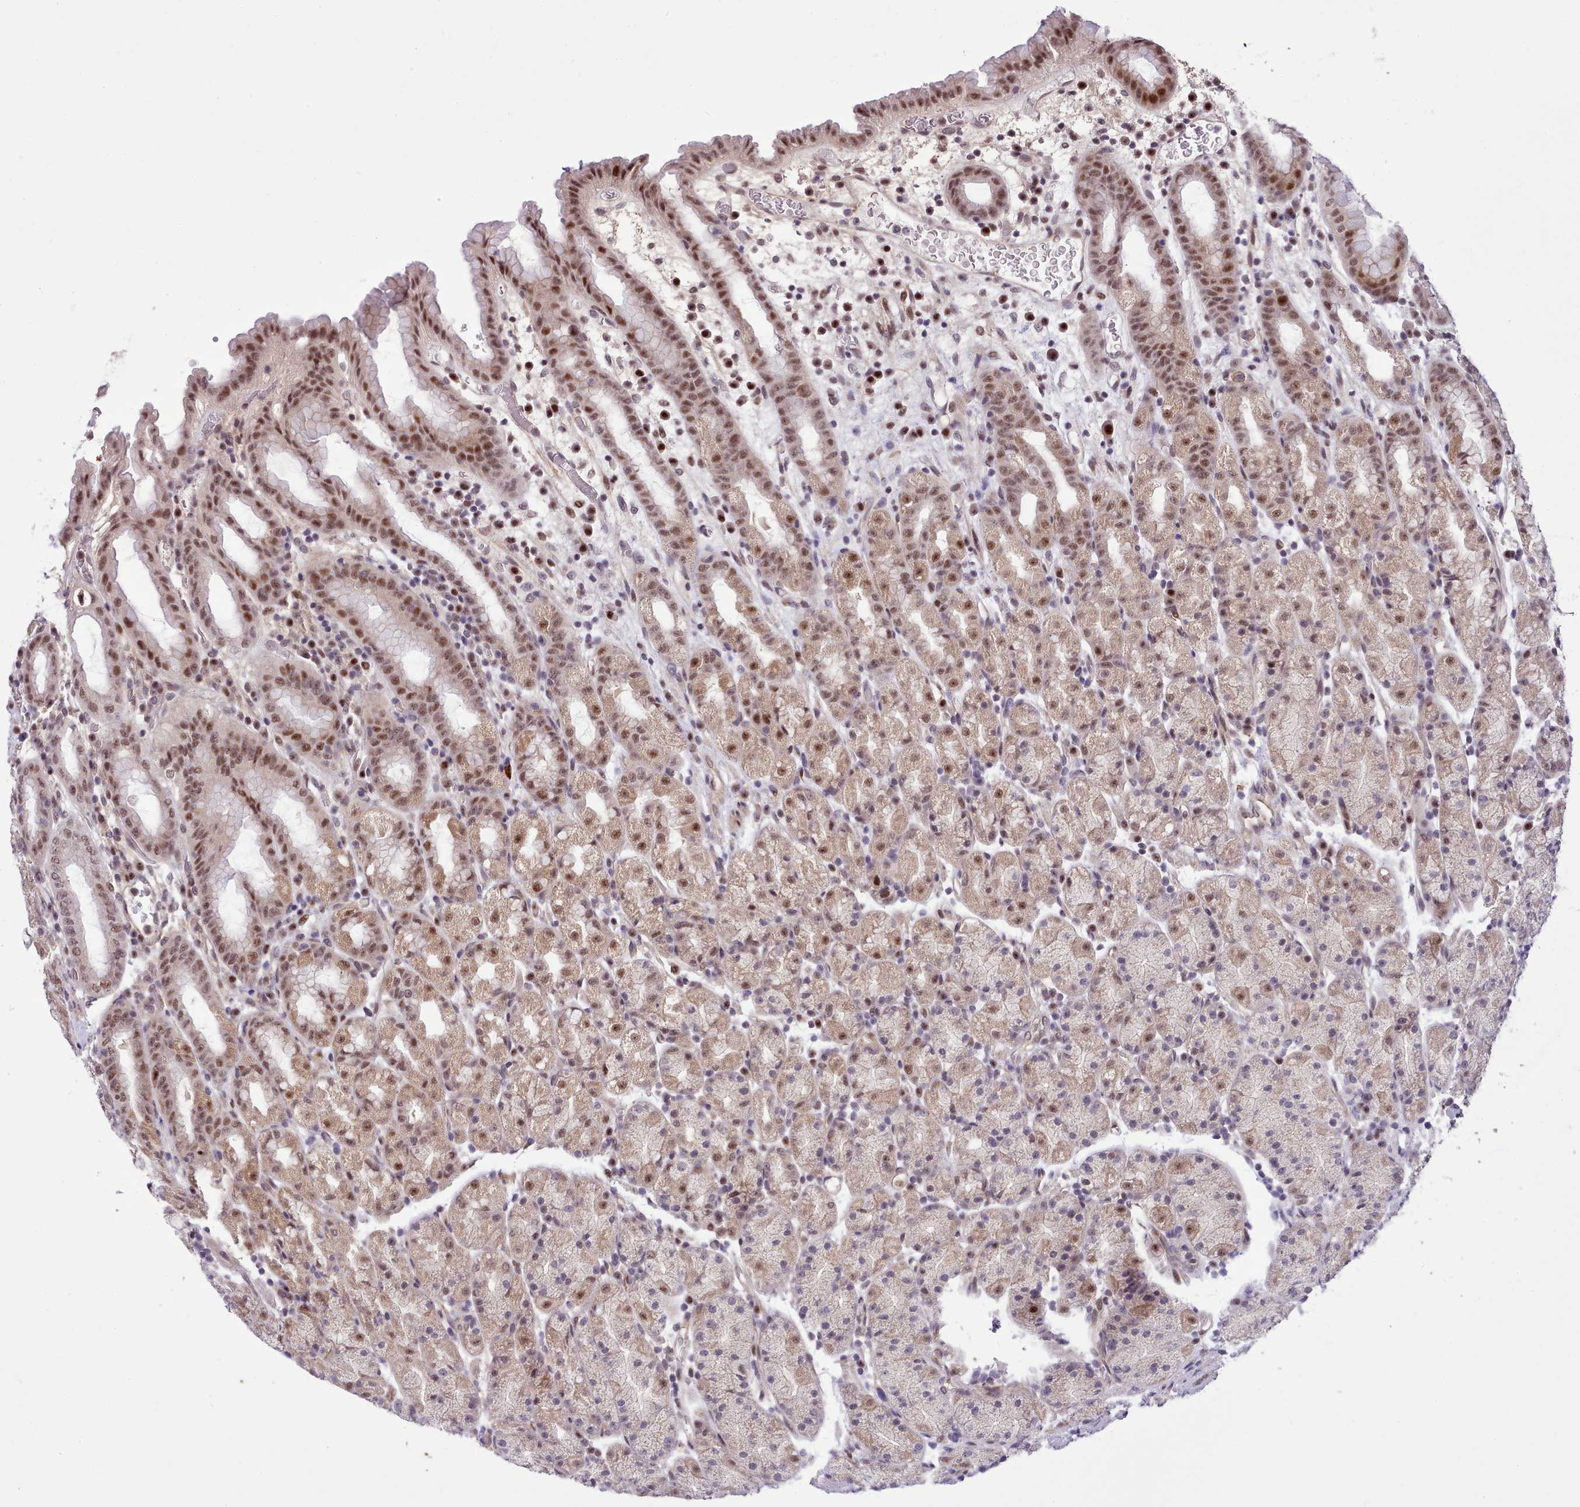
{"staining": {"intensity": "moderate", "quantity": "25%-75%", "location": "cytoplasmic/membranous,nuclear"}, "tissue": "stomach", "cell_type": "Glandular cells", "image_type": "normal", "snomed": [{"axis": "morphology", "description": "Normal tissue, NOS"}, {"axis": "topography", "description": "Stomach, upper"}, {"axis": "topography", "description": "Stomach, lower"}, {"axis": "topography", "description": "Small intestine"}], "caption": "Normal stomach was stained to show a protein in brown. There is medium levels of moderate cytoplasmic/membranous,nuclear positivity in approximately 25%-75% of glandular cells. (brown staining indicates protein expression, while blue staining denotes nuclei).", "gene": "HOXB7", "patient": {"sex": "male", "age": 68}}